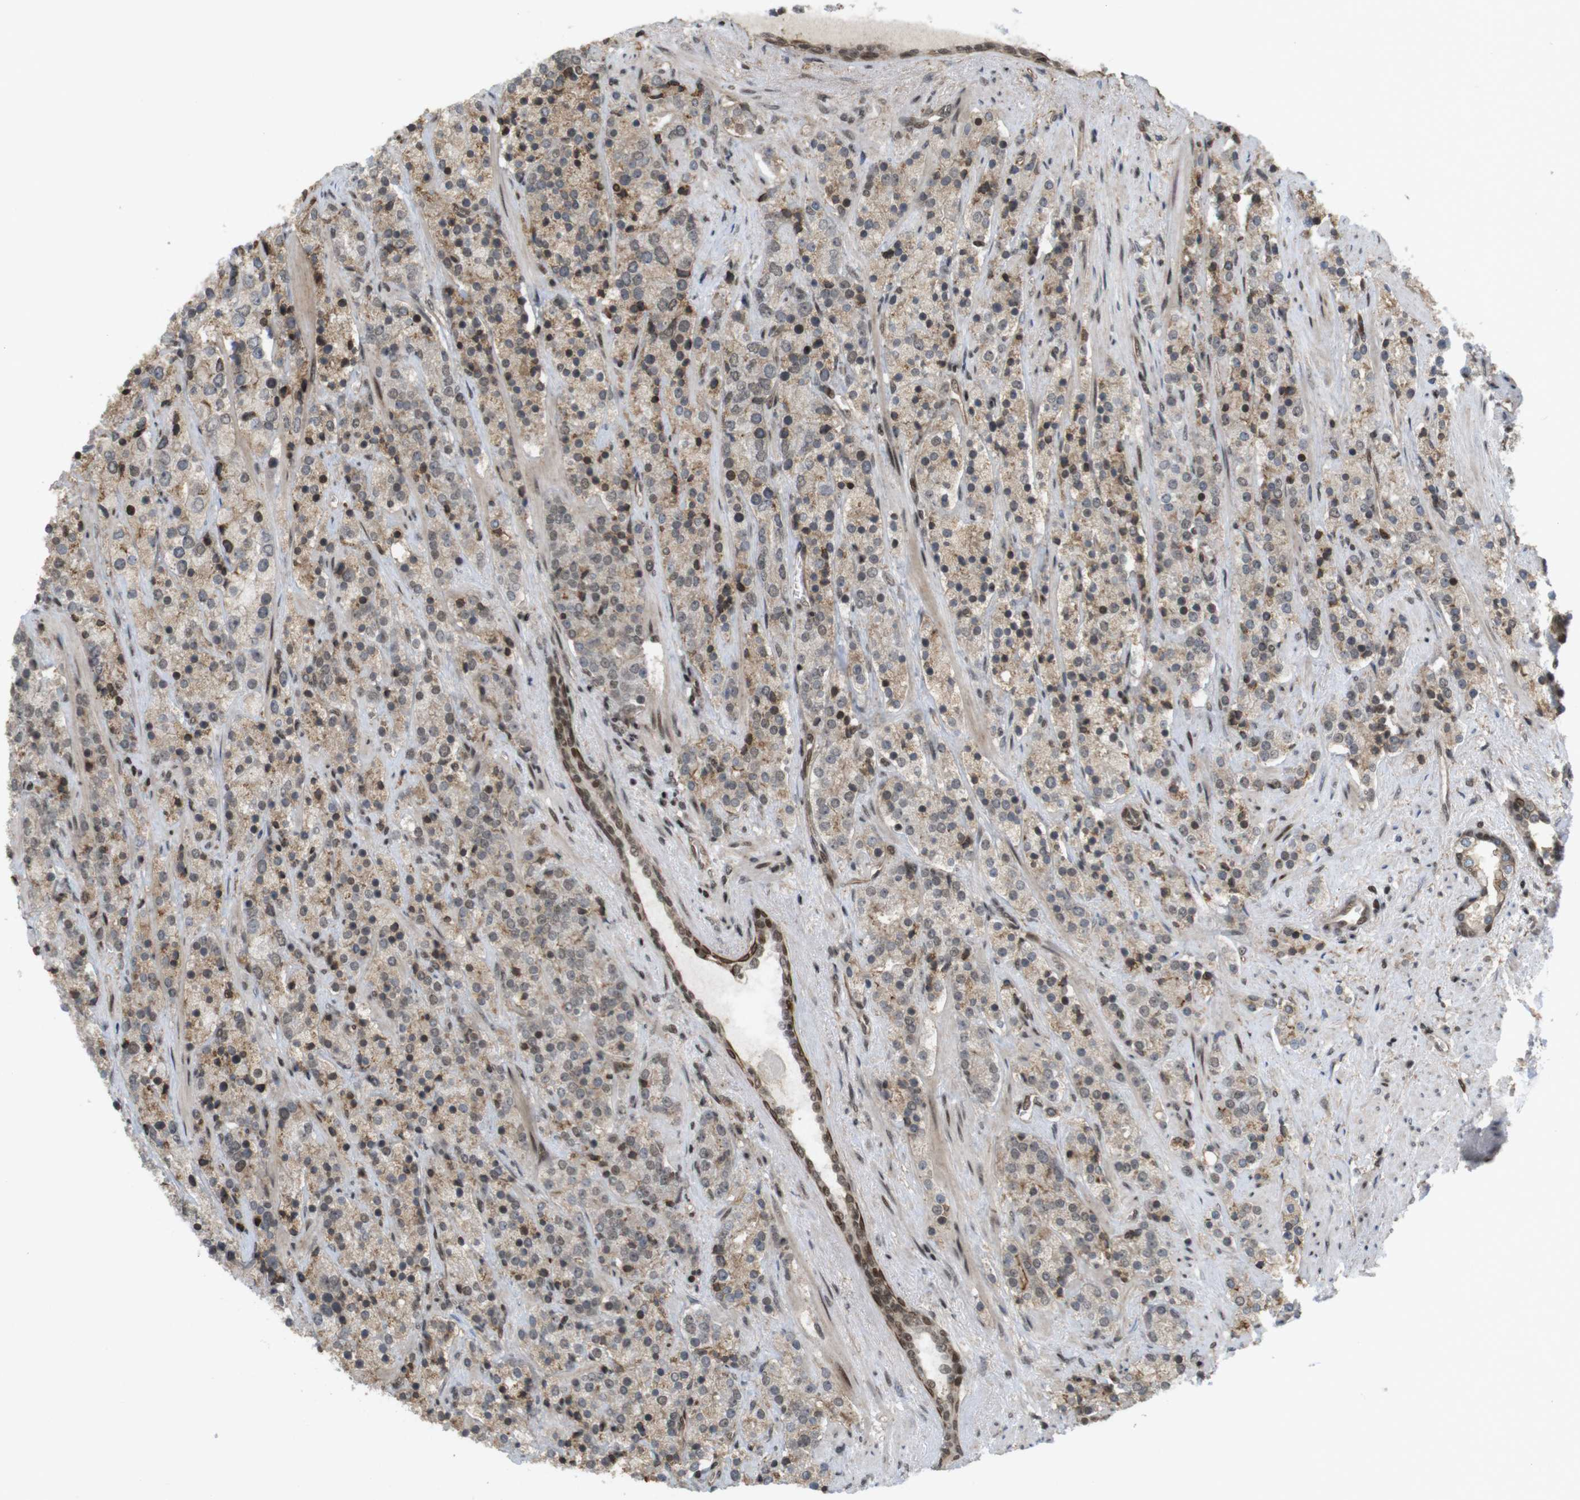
{"staining": {"intensity": "moderate", "quantity": ">75%", "location": "cytoplasmic/membranous,nuclear"}, "tissue": "prostate cancer", "cell_type": "Tumor cells", "image_type": "cancer", "snomed": [{"axis": "morphology", "description": "Adenocarcinoma, High grade"}, {"axis": "topography", "description": "Prostate"}], "caption": "Prostate cancer was stained to show a protein in brown. There is medium levels of moderate cytoplasmic/membranous and nuclear positivity in about >75% of tumor cells.", "gene": "SP2", "patient": {"sex": "male", "age": 71}}